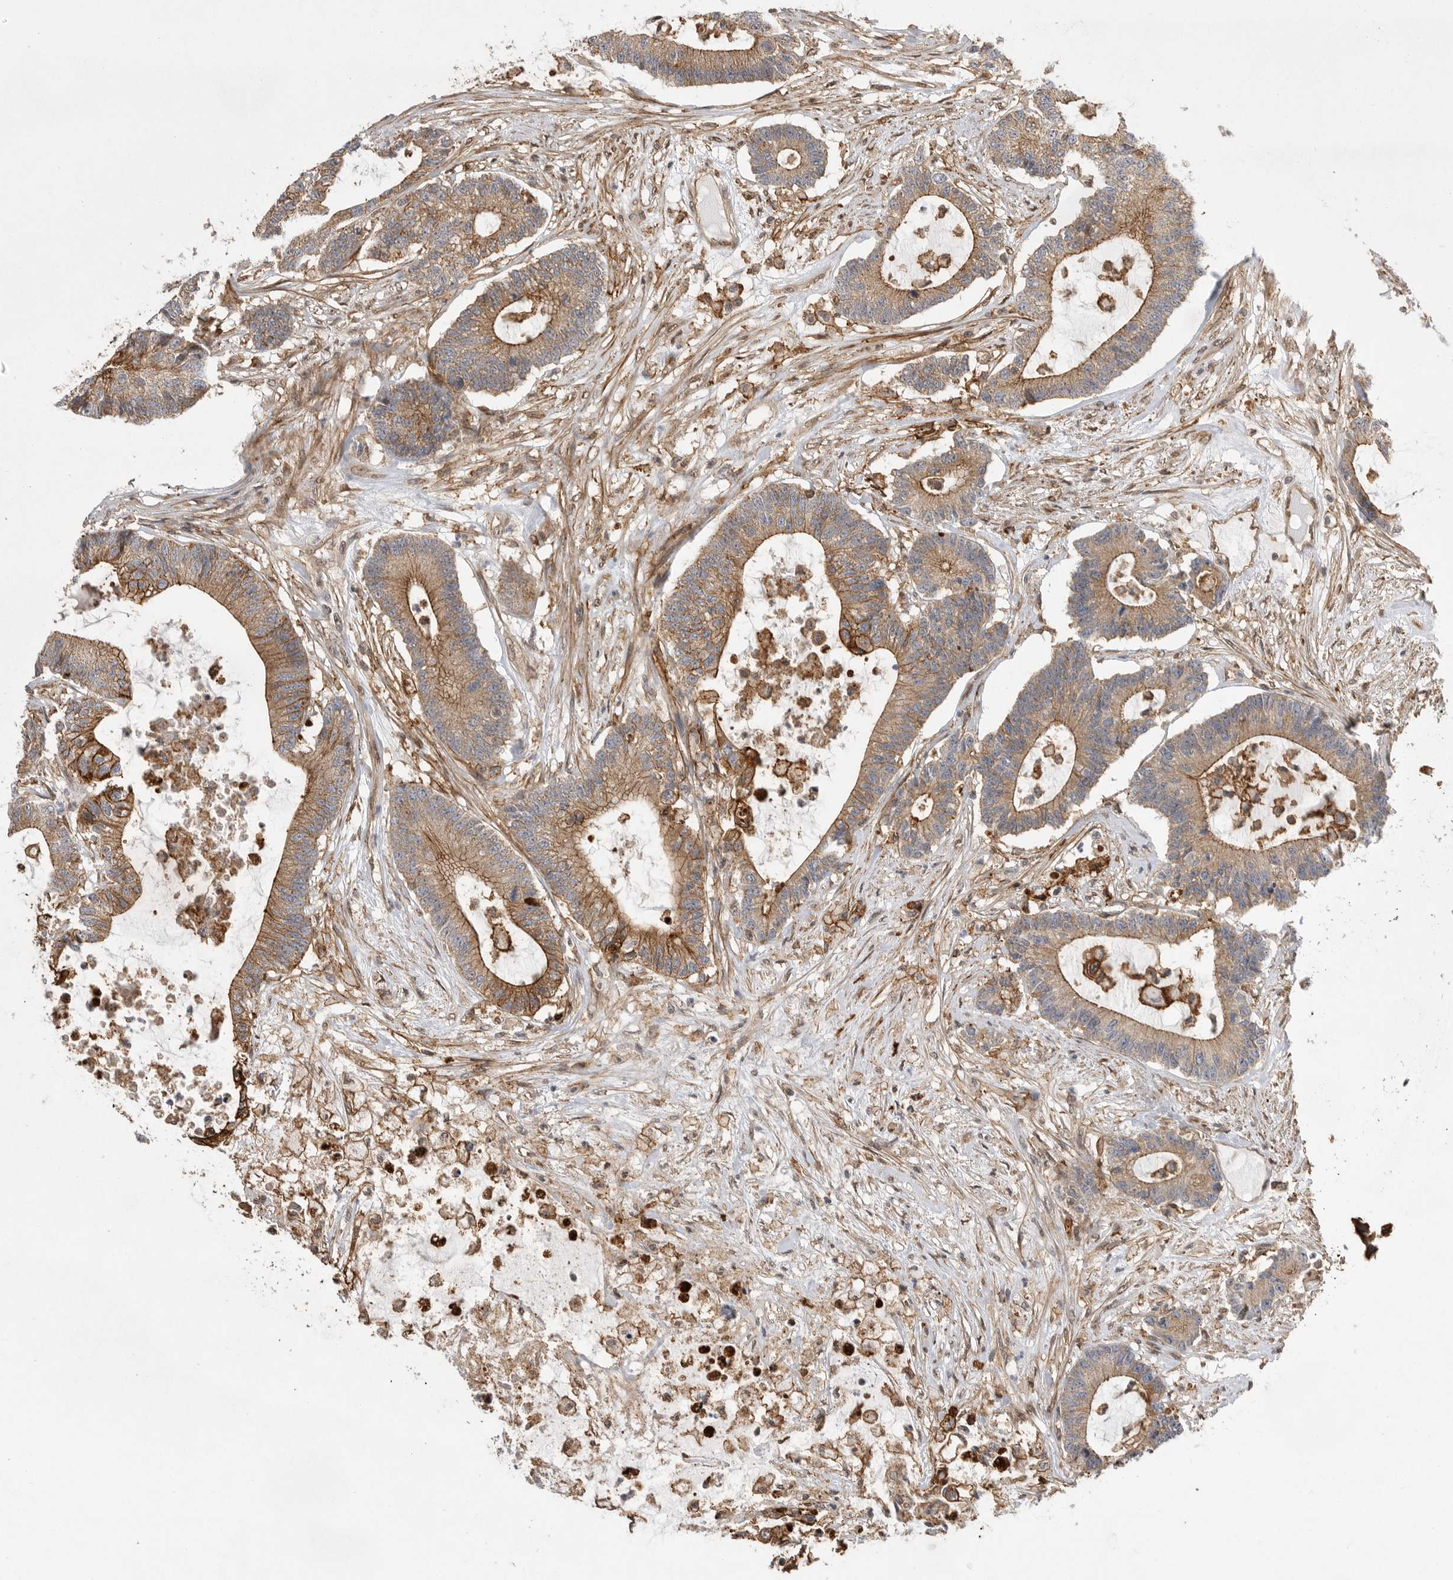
{"staining": {"intensity": "moderate", "quantity": ">75%", "location": "cytoplasmic/membranous"}, "tissue": "colorectal cancer", "cell_type": "Tumor cells", "image_type": "cancer", "snomed": [{"axis": "morphology", "description": "Adenocarcinoma, NOS"}, {"axis": "topography", "description": "Colon"}], "caption": "Protein expression analysis of human colorectal cancer reveals moderate cytoplasmic/membranous expression in about >75% of tumor cells. The staining is performed using DAB brown chromogen to label protein expression. The nuclei are counter-stained blue using hematoxylin.", "gene": "NECTIN1", "patient": {"sex": "female", "age": 84}}